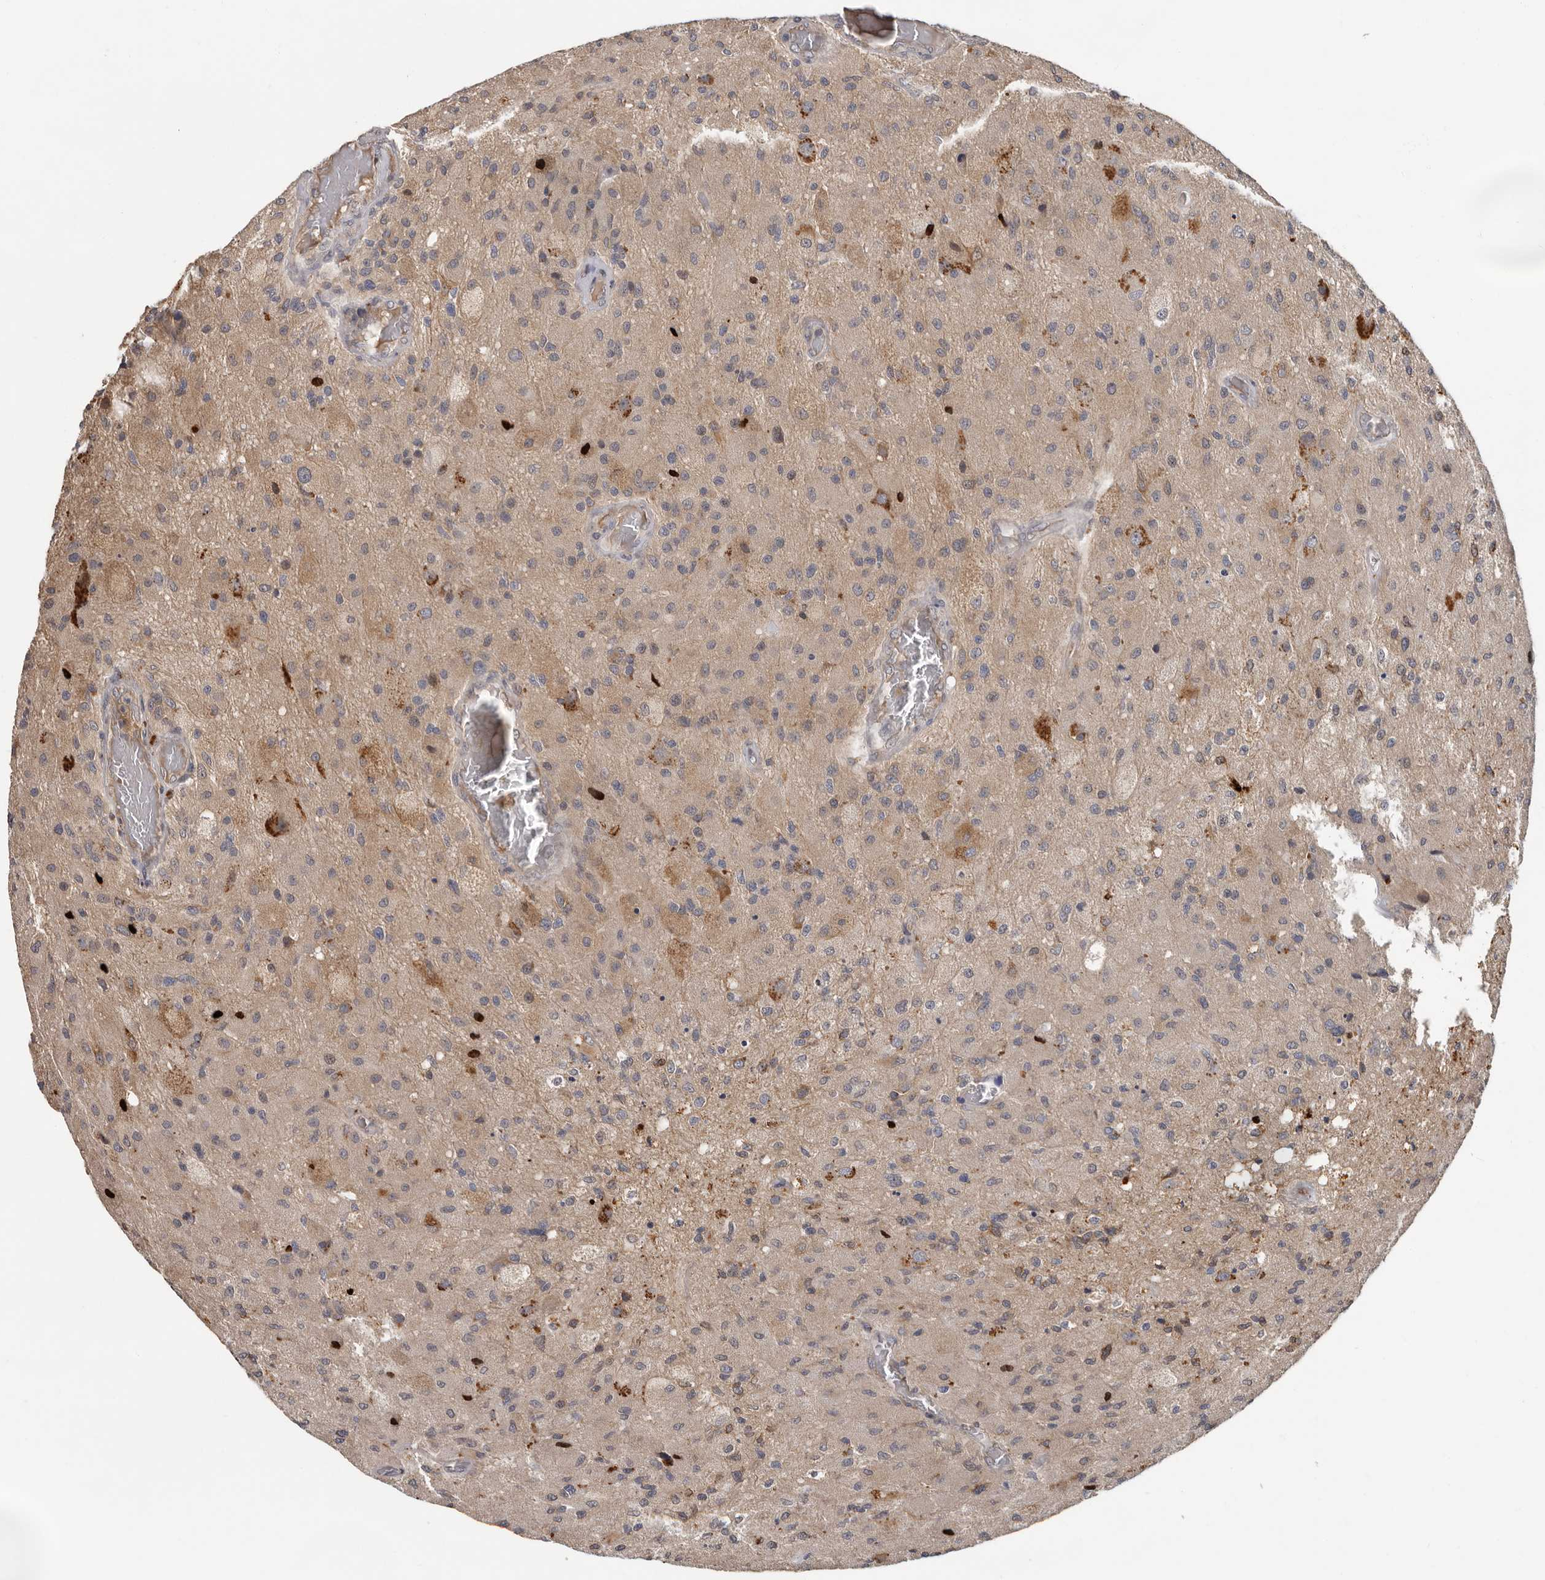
{"staining": {"intensity": "weak", "quantity": ">75%", "location": "cytoplasmic/membranous"}, "tissue": "glioma", "cell_type": "Tumor cells", "image_type": "cancer", "snomed": [{"axis": "morphology", "description": "Normal tissue, NOS"}, {"axis": "morphology", "description": "Glioma, malignant, High grade"}, {"axis": "topography", "description": "Cerebral cortex"}], "caption": "Immunohistochemical staining of human high-grade glioma (malignant) reveals weak cytoplasmic/membranous protein positivity in approximately >75% of tumor cells.", "gene": "MTF1", "patient": {"sex": "male", "age": 77}}